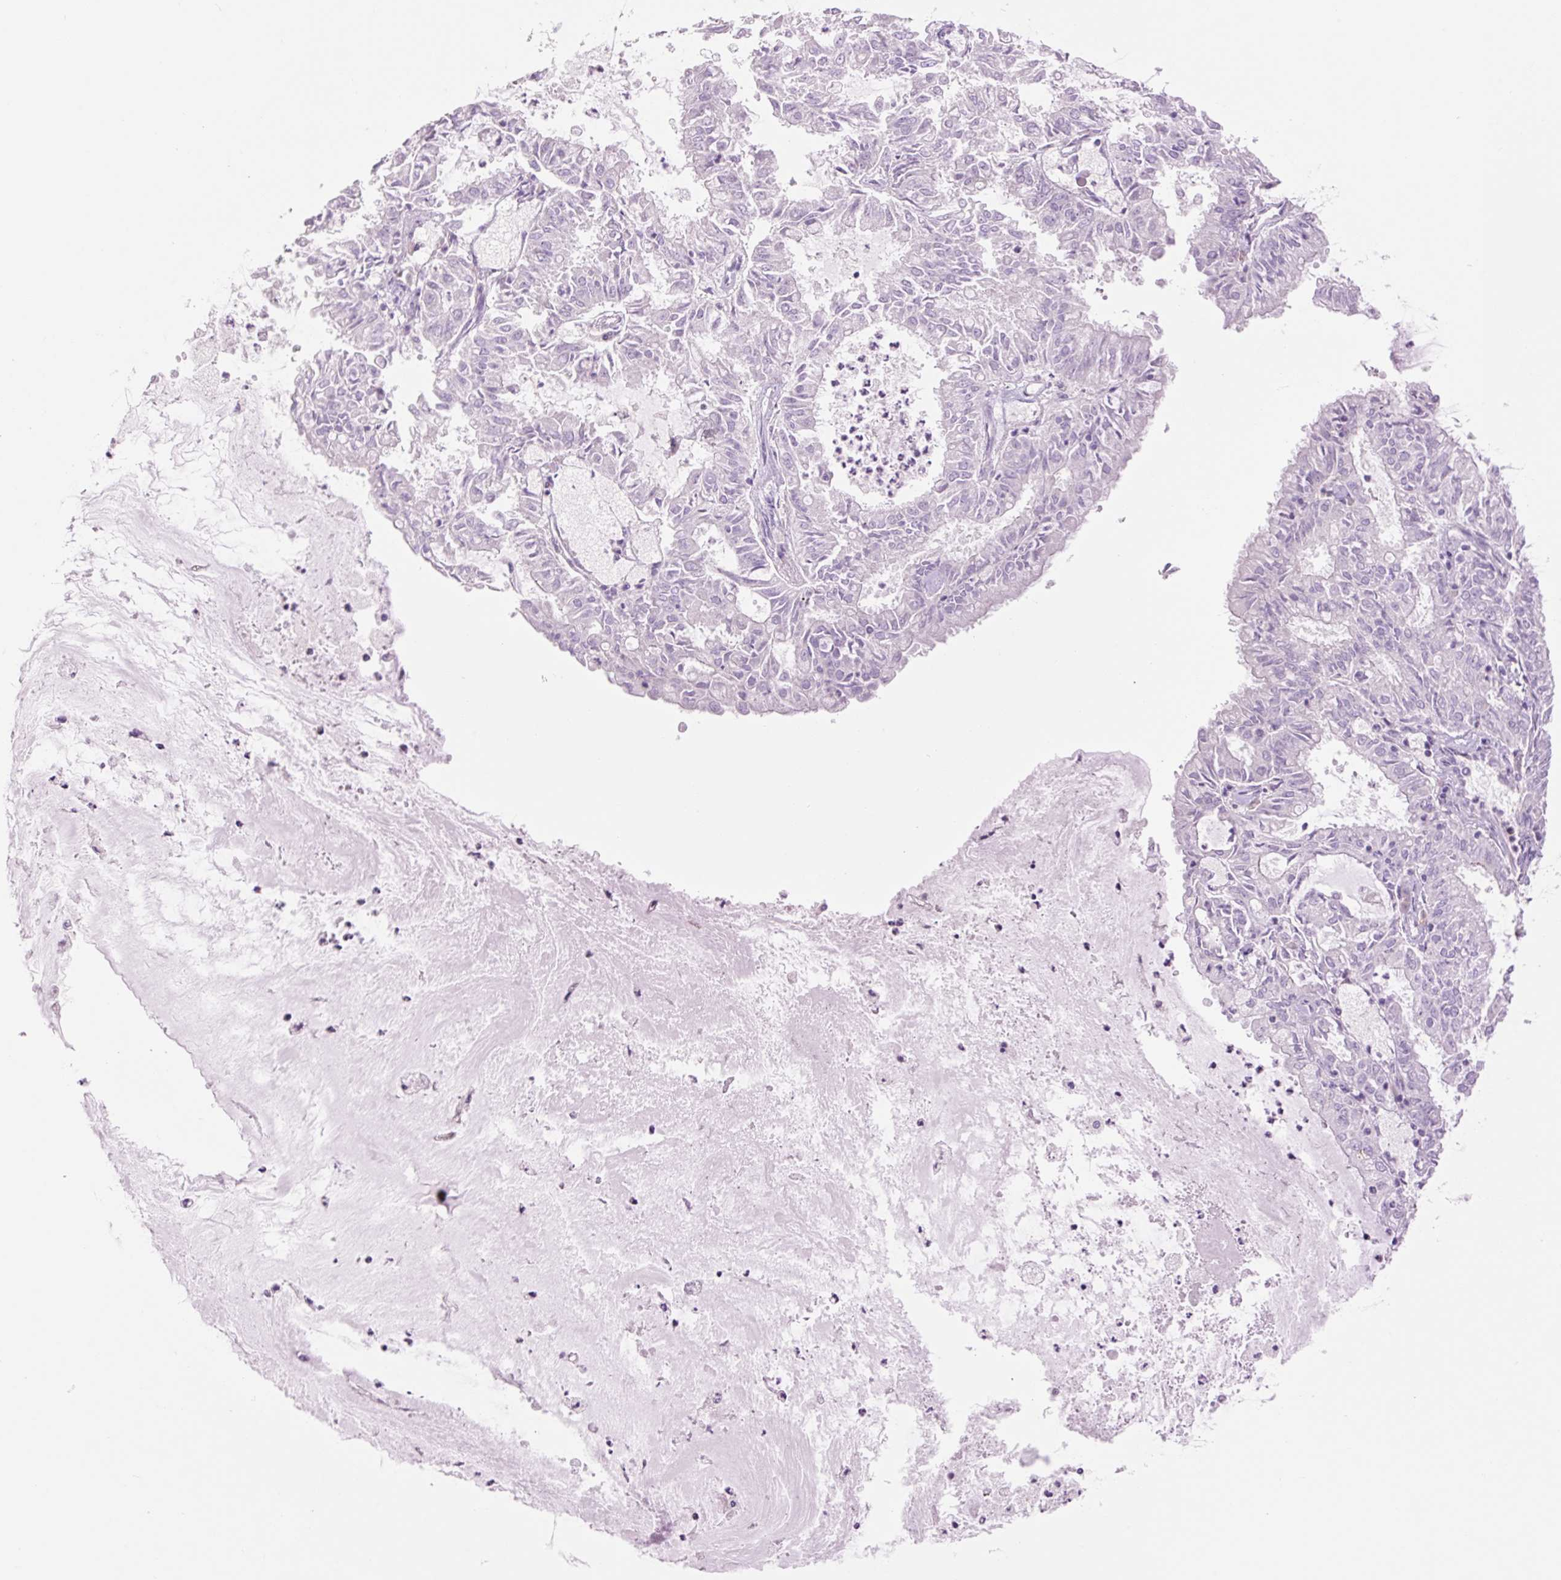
{"staining": {"intensity": "negative", "quantity": "none", "location": "none"}, "tissue": "endometrial cancer", "cell_type": "Tumor cells", "image_type": "cancer", "snomed": [{"axis": "morphology", "description": "Adenocarcinoma, NOS"}, {"axis": "topography", "description": "Endometrium"}], "caption": "IHC of endometrial adenocarcinoma demonstrates no positivity in tumor cells.", "gene": "GRID2", "patient": {"sex": "female", "age": 57}}